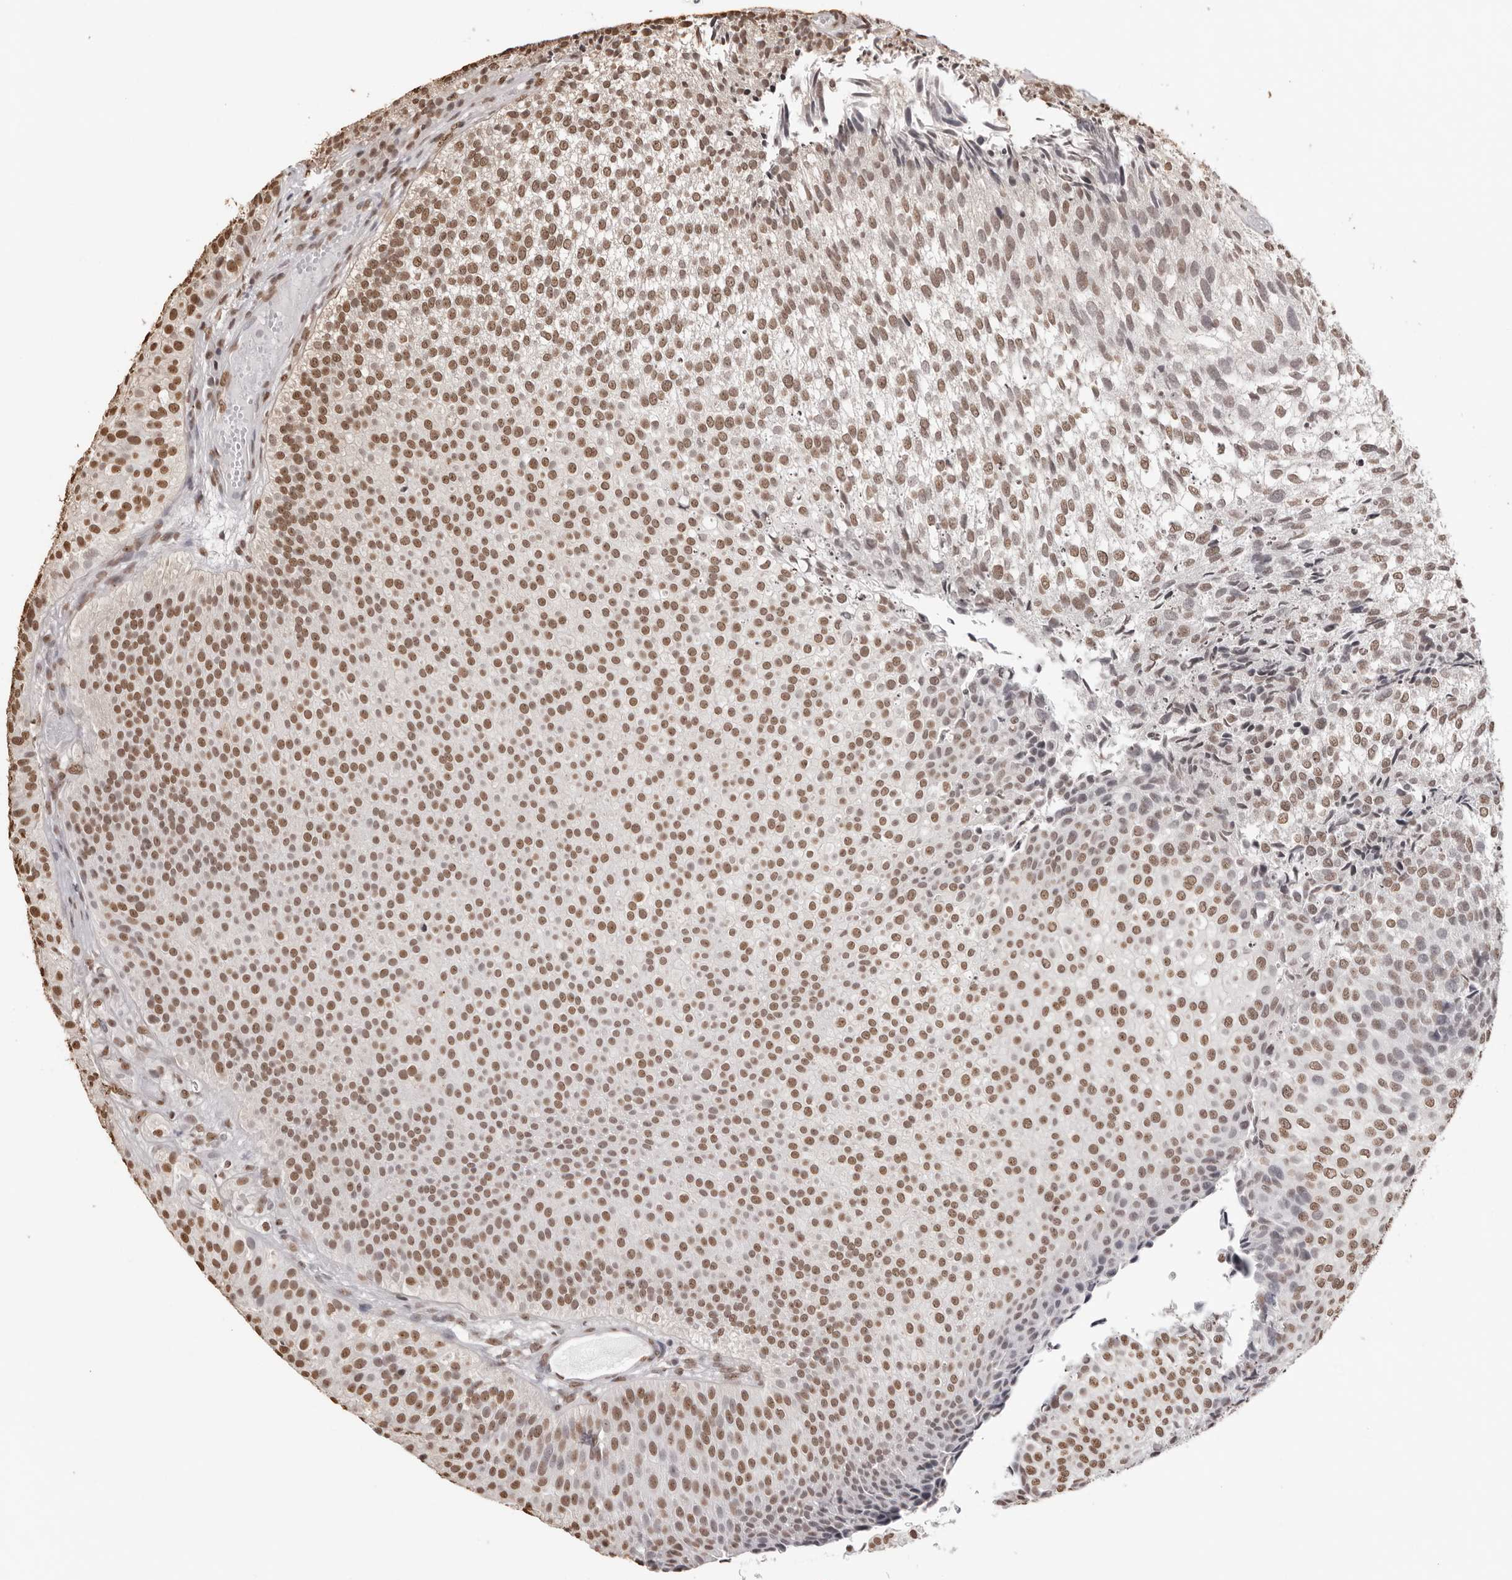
{"staining": {"intensity": "moderate", "quantity": ">75%", "location": "nuclear"}, "tissue": "urothelial cancer", "cell_type": "Tumor cells", "image_type": "cancer", "snomed": [{"axis": "morphology", "description": "Urothelial carcinoma, Low grade"}, {"axis": "topography", "description": "Urinary bladder"}], "caption": "IHC micrograph of neoplastic tissue: human urothelial cancer stained using immunohistochemistry (IHC) reveals medium levels of moderate protein expression localized specifically in the nuclear of tumor cells, appearing as a nuclear brown color.", "gene": "OLIG3", "patient": {"sex": "male", "age": 86}}